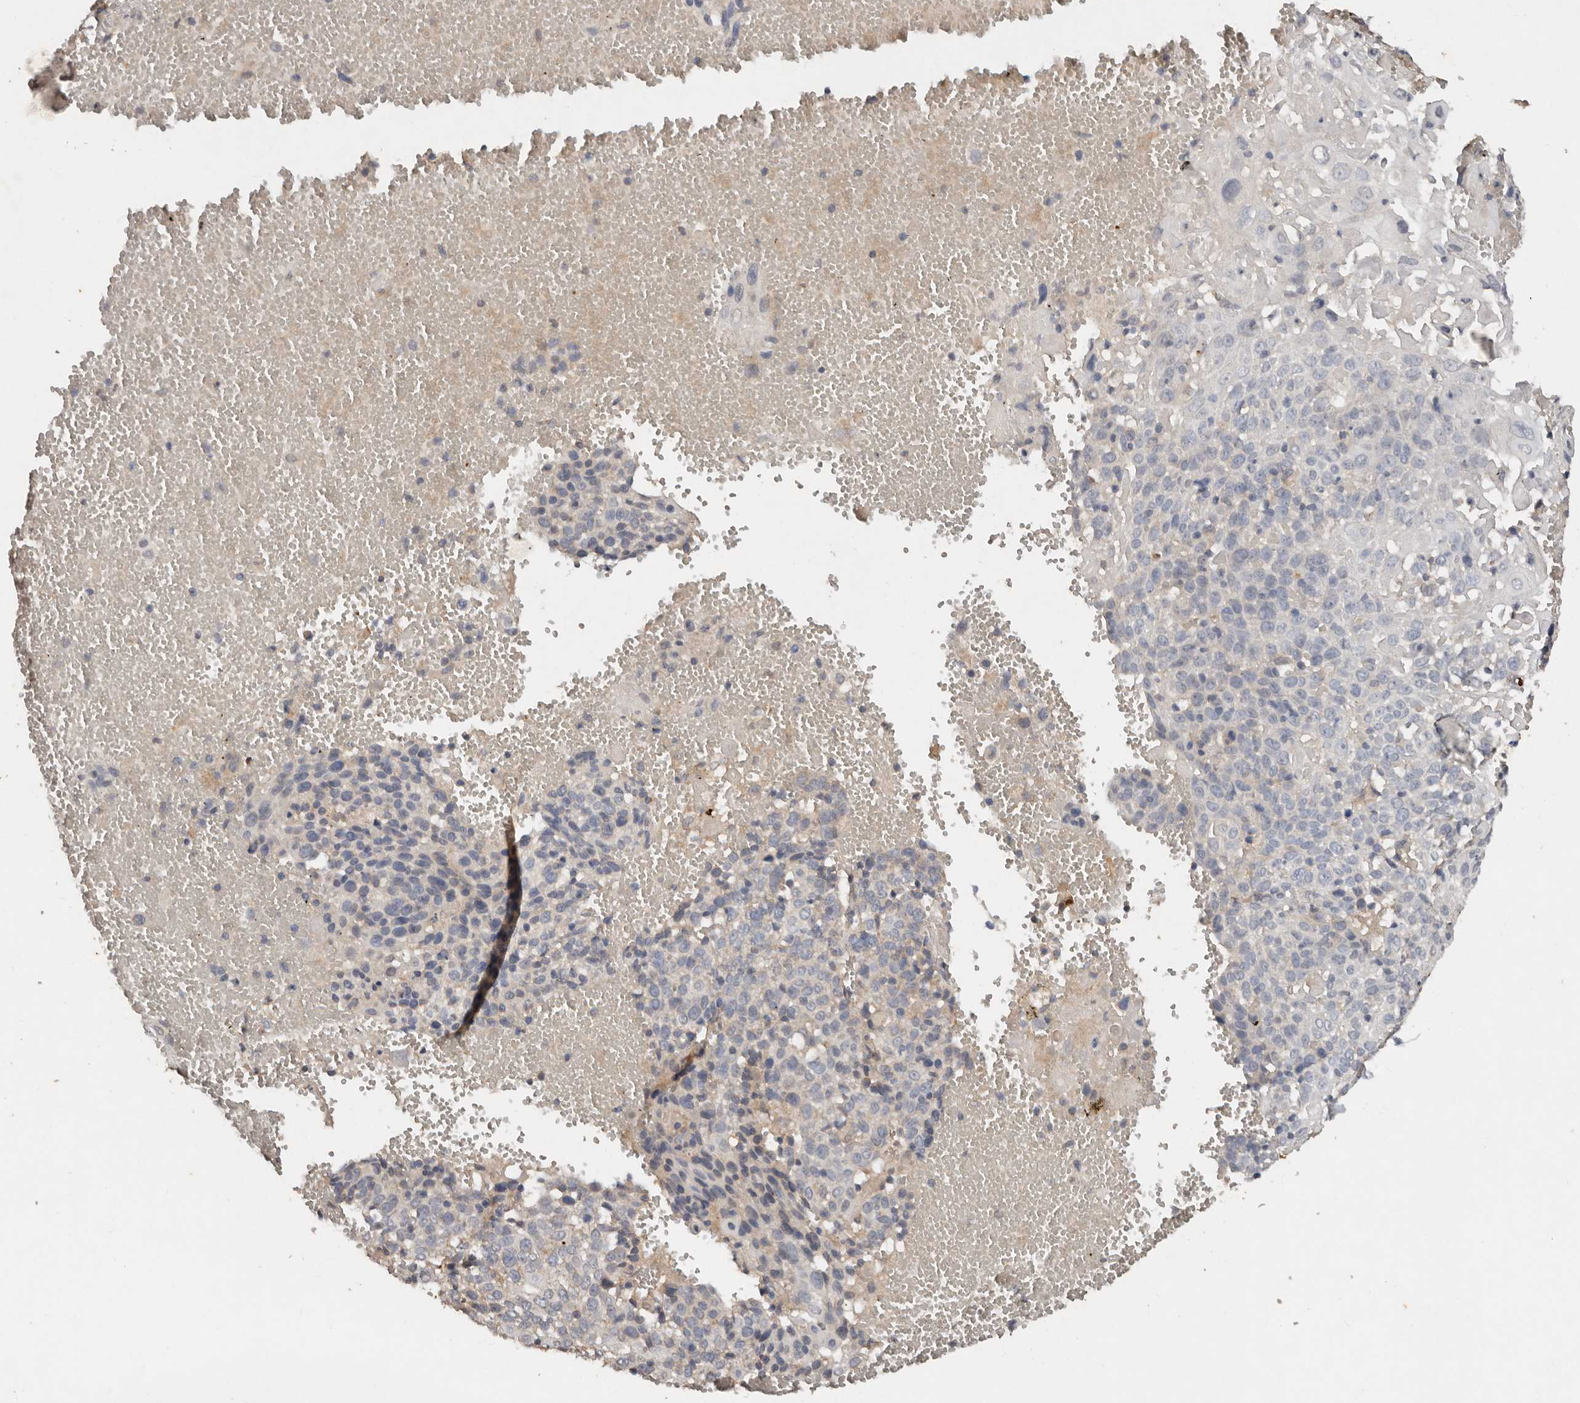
{"staining": {"intensity": "negative", "quantity": "none", "location": "none"}, "tissue": "cervical cancer", "cell_type": "Tumor cells", "image_type": "cancer", "snomed": [{"axis": "morphology", "description": "Squamous cell carcinoma, NOS"}, {"axis": "topography", "description": "Cervix"}], "caption": "High magnification brightfield microscopy of cervical cancer stained with DAB (3,3'-diaminobenzidine) (brown) and counterstained with hematoxylin (blue): tumor cells show no significant staining. Nuclei are stained in blue.", "gene": "EDEM1", "patient": {"sex": "female", "age": 74}}